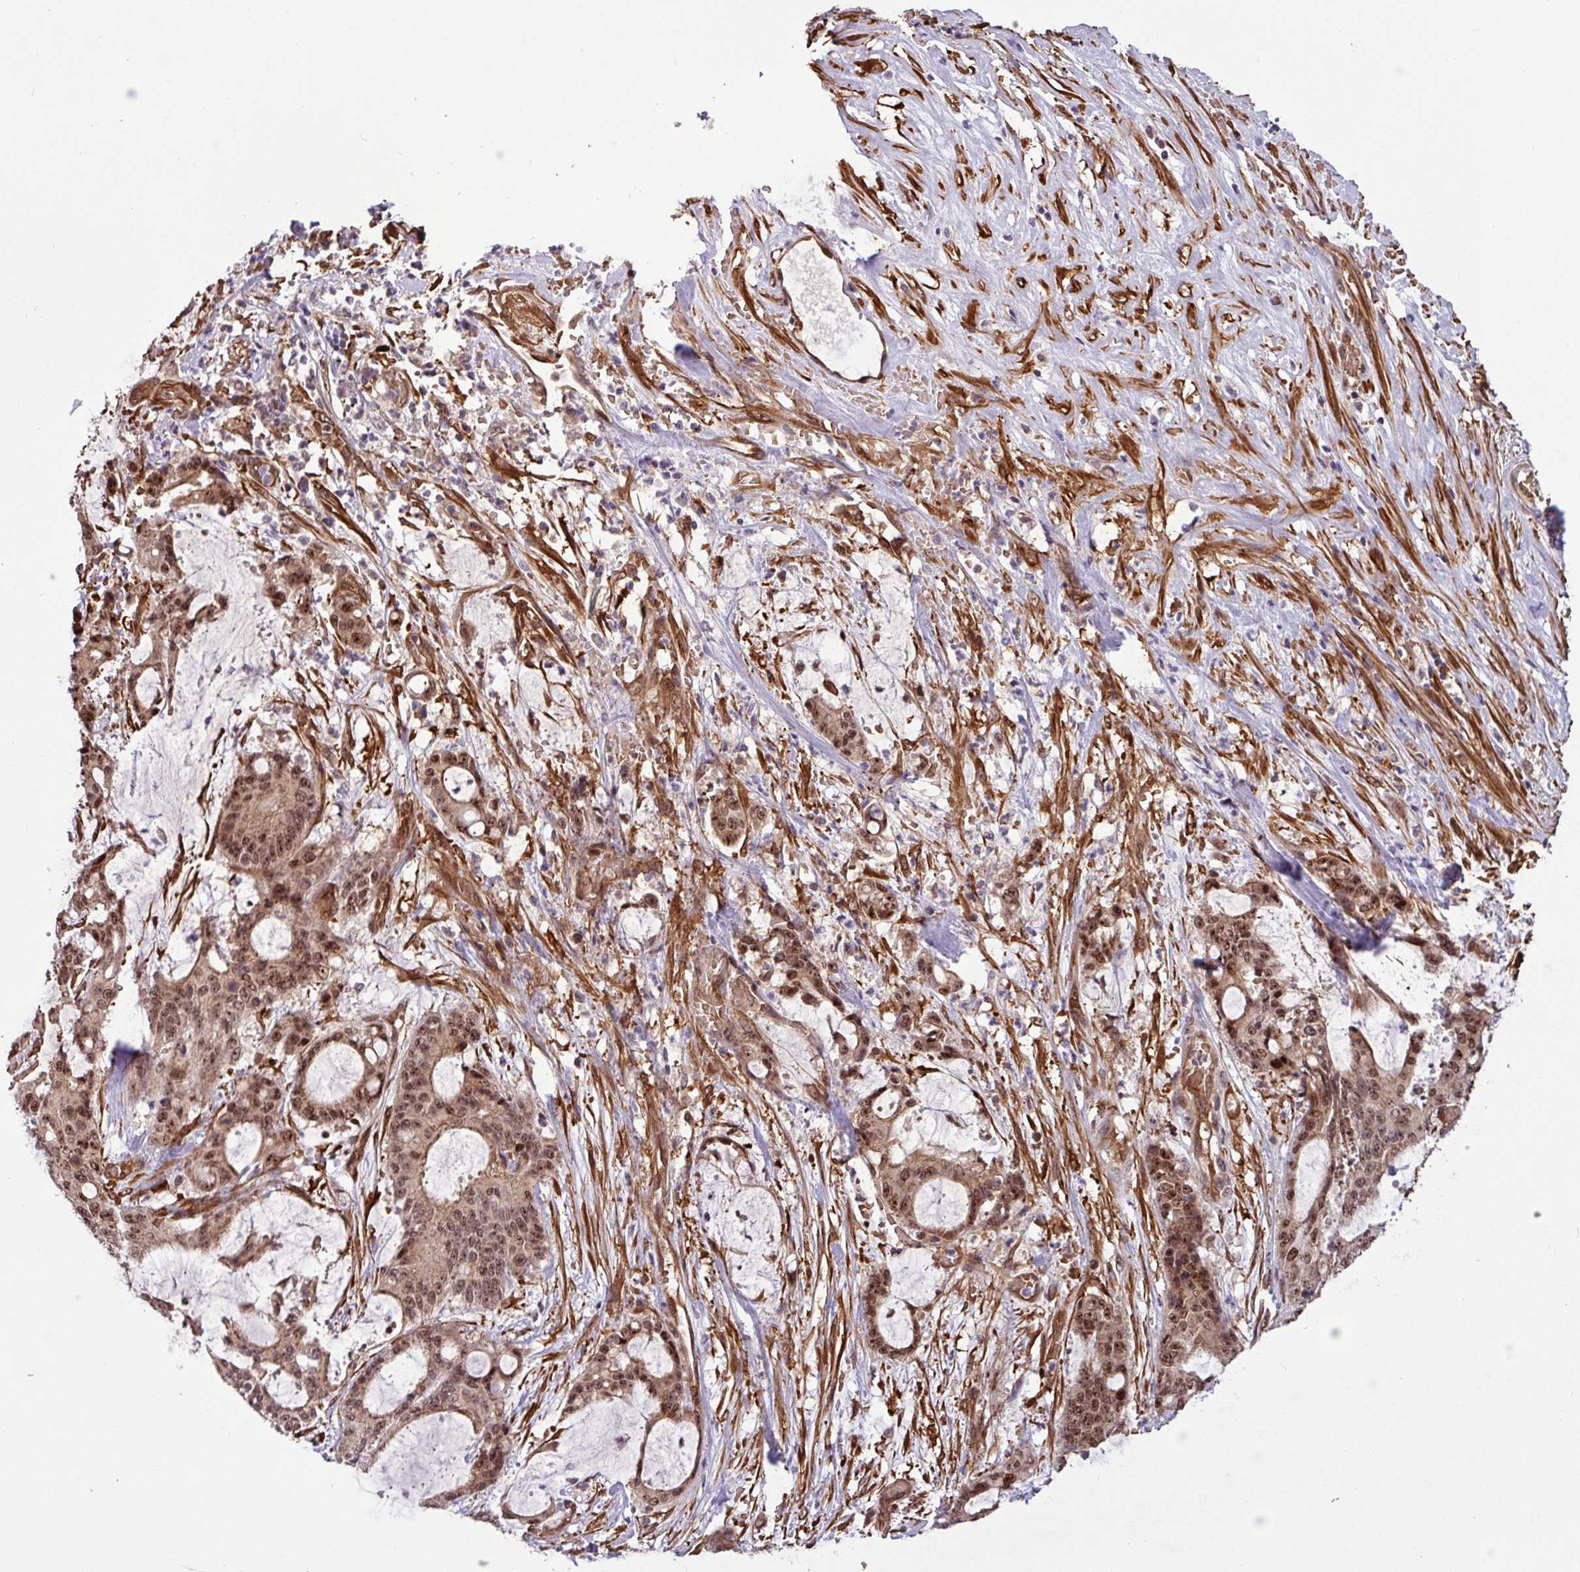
{"staining": {"intensity": "moderate", "quantity": ">75%", "location": "cytoplasmic/membranous,nuclear"}, "tissue": "liver cancer", "cell_type": "Tumor cells", "image_type": "cancer", "snomed": [{"axis": "morphology", "description": "Normal tissue, NOS"}, {"axis": "morphology", "description": "Cholangiocarcinoma"}, {"axis": "topography", "description": "Liver"}, {"axis": "topography", "description": "Peripheral nerve tissue"}], "caption": "Protein staining by immunohistochemistry shows moderate cytoplasmic/membranous and nuclear expression in about >75% of tumor cells in liver cancer.", "gene": "C7orf50", "patient": {"sex": "female", "age": 73}}